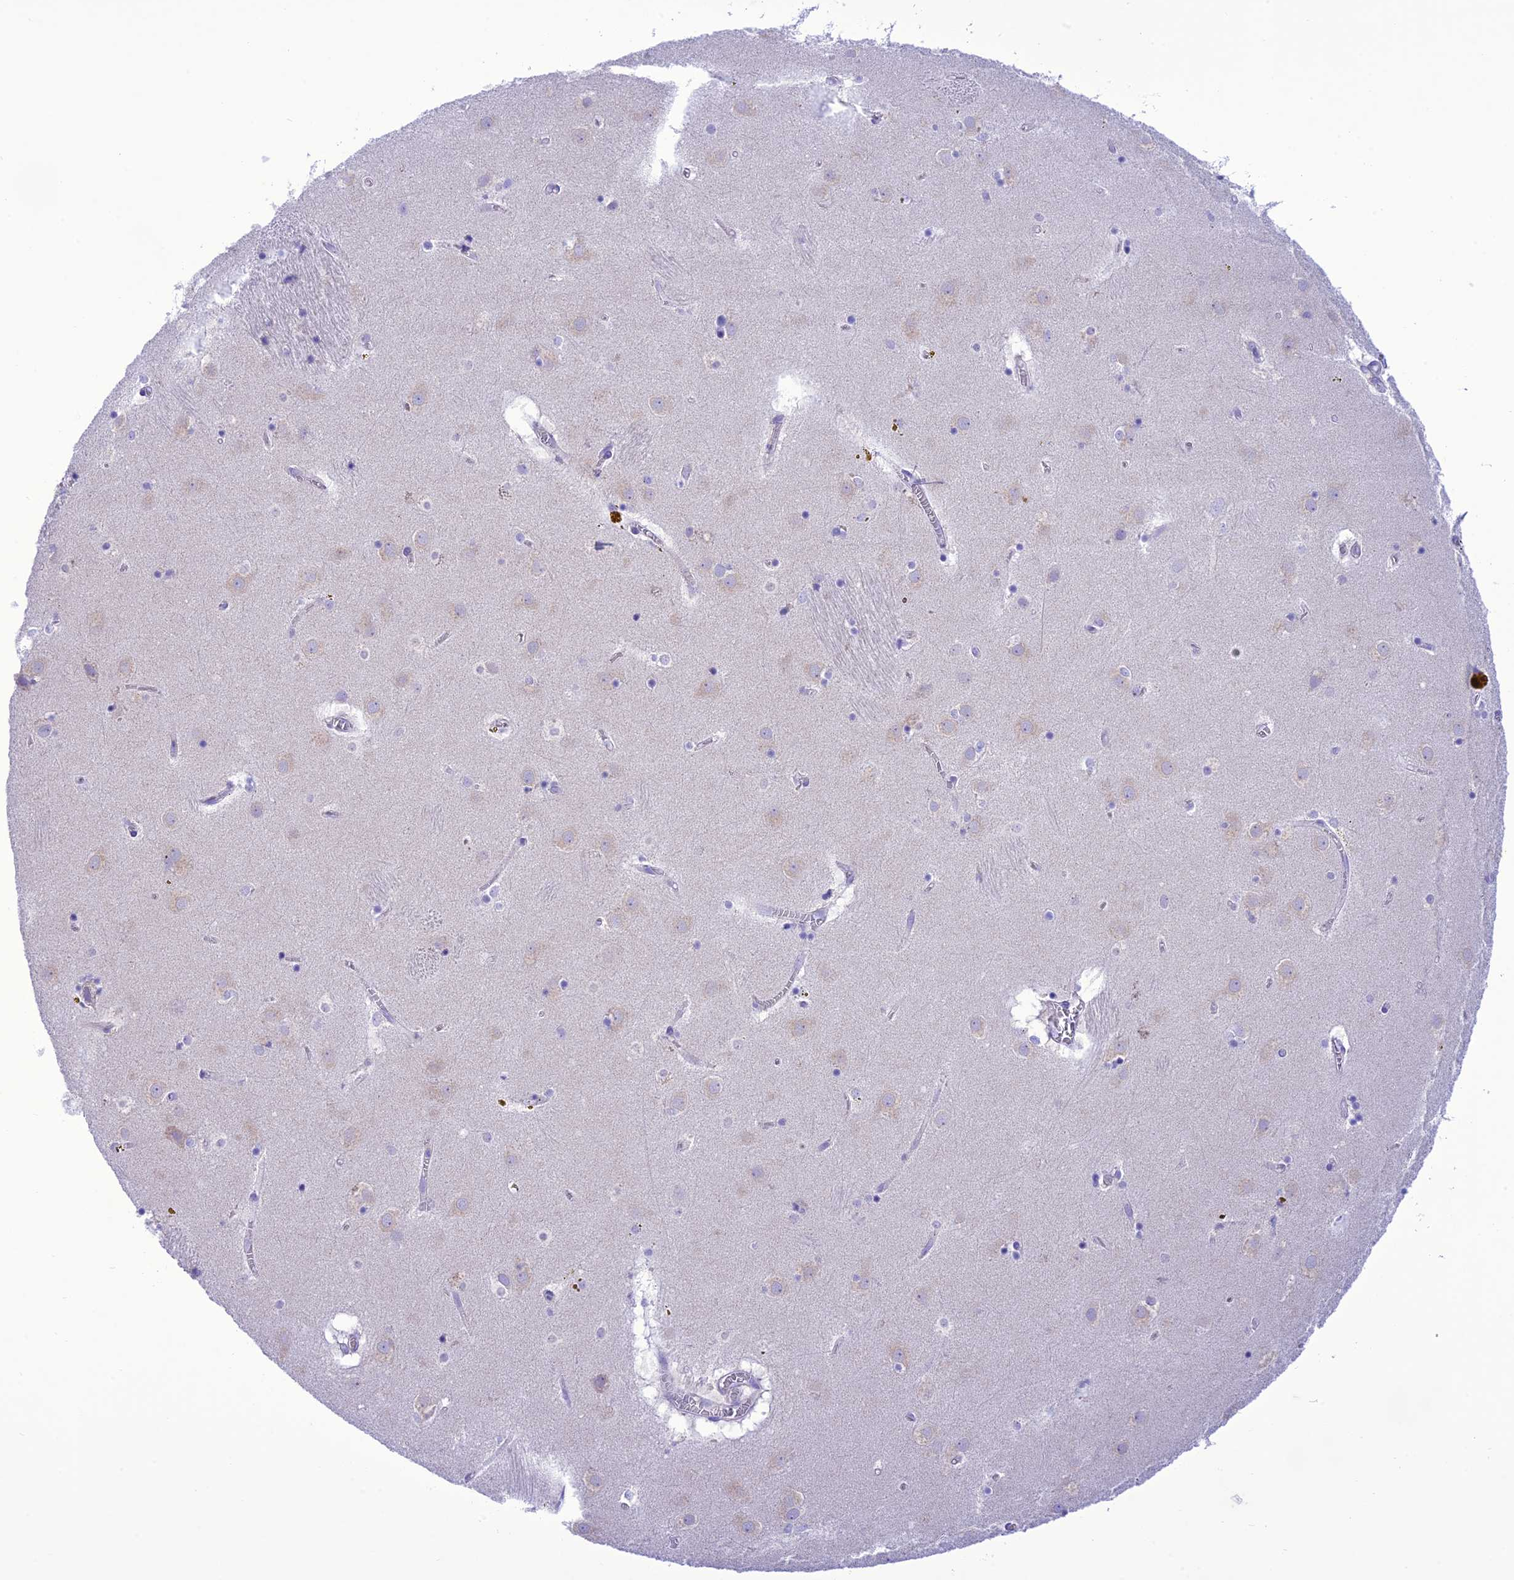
{"staining": {"intensity": "negative", "quantity": "none", "location": "none"}, "tissue": "caudate", "cell_type": "Glial cells", "image_type": "normal", "snomed": [{"axis": "morphology", "description": "Normal tissue, NOS"}, {"axis": "topography", "description": "Lateral ventricle wall"}], "caption": "Human caudate stained for a protein using immunohistochemistry exhibits no expression in glial cells.", "gene": "VPS52", "patient": {"sex": "male", "age": 70}}